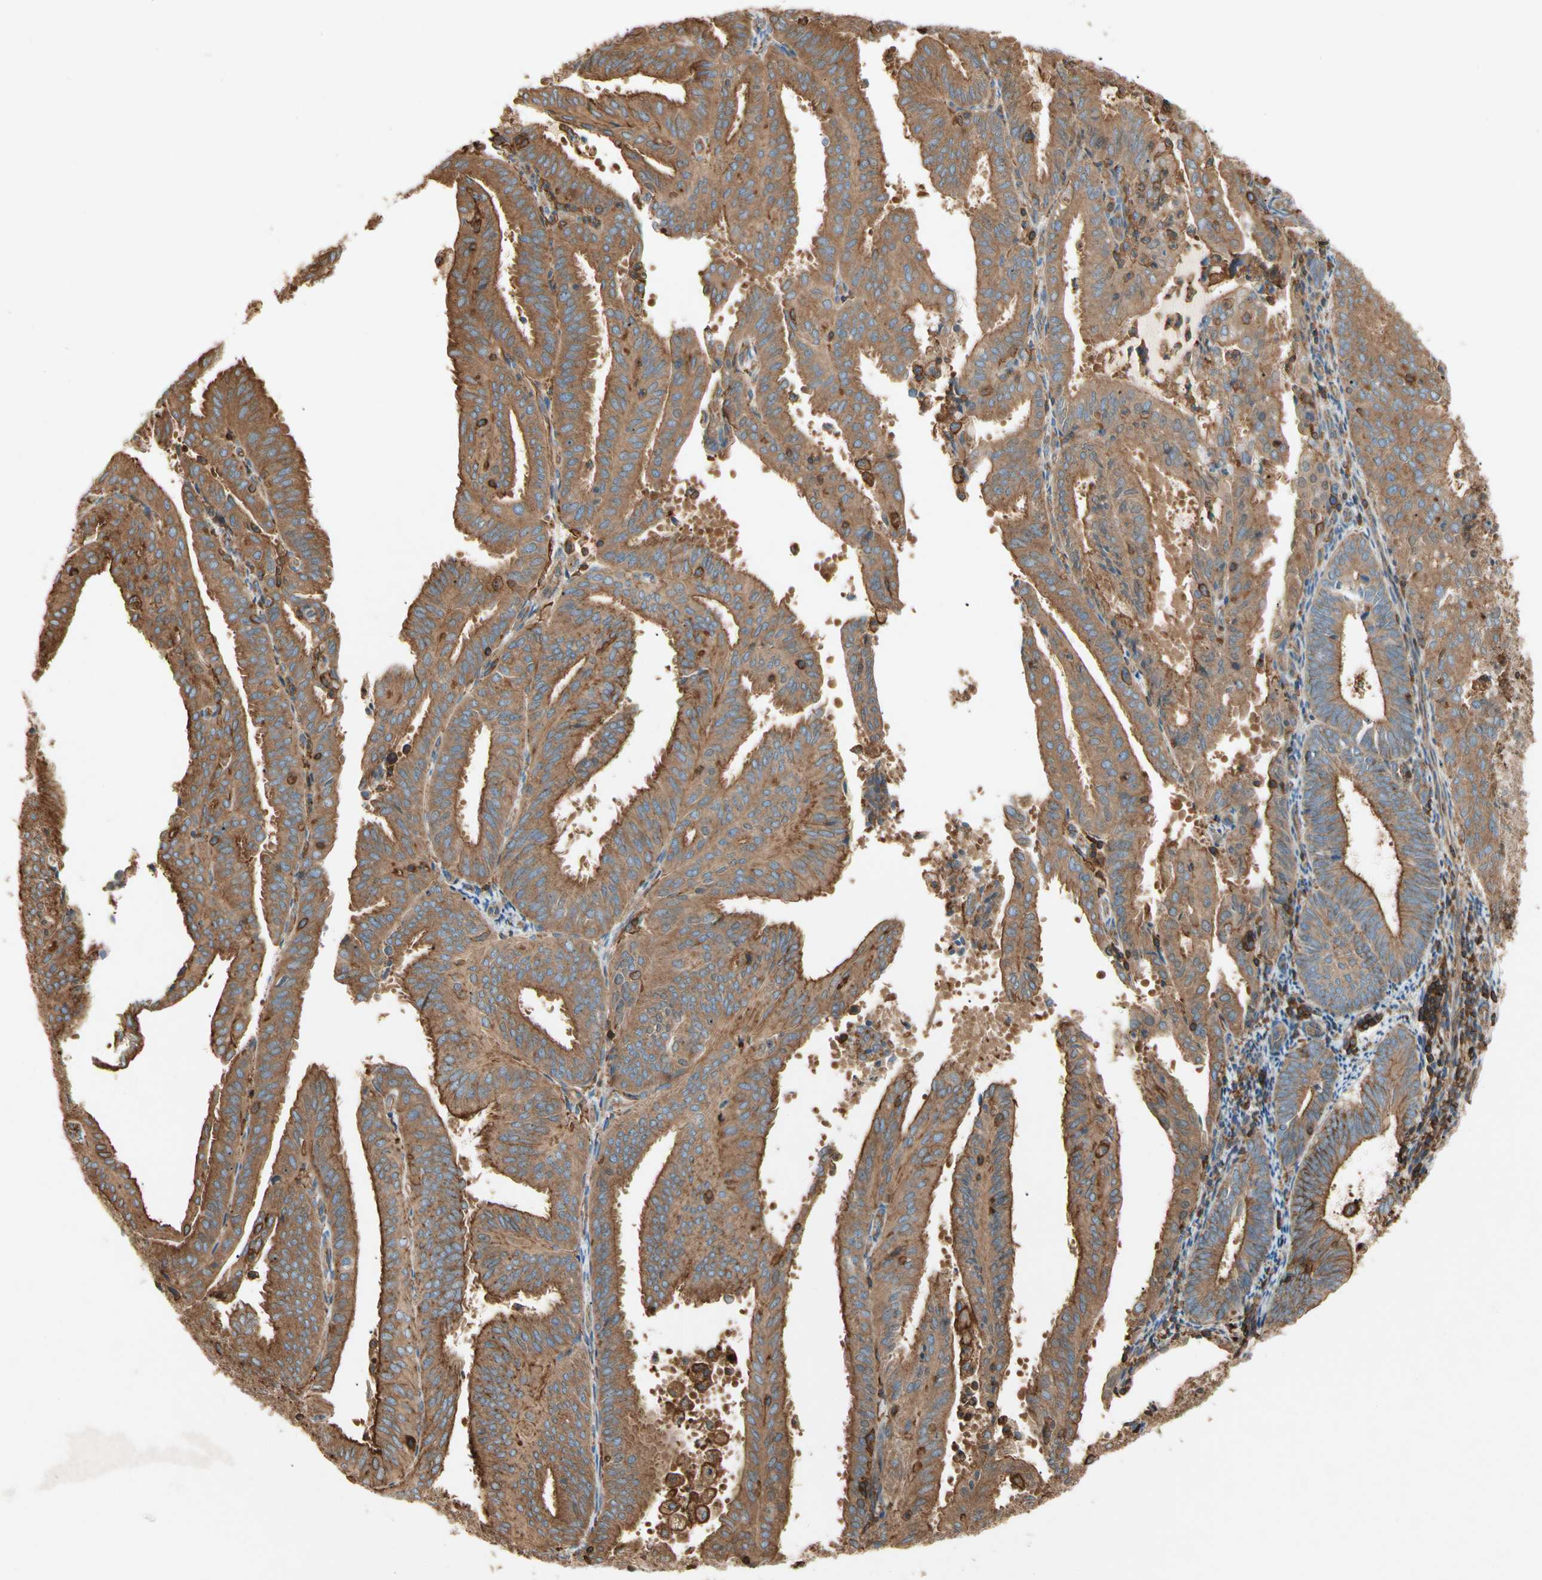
{"staining": {"intensity": "moderate", "quantity": ">75%", "location": "cytoplasmic/membranous"}, "tissue": "endometrial cancer", "cell_type": "Tumor cells", "image_type": "cancer", "snomed": [{"axis": "morphology", "description": "Adenocarcinoma, NOS"}, {"axis": "topography", "description": "Uterus"}], "caption": "A medium amount of moderate cytoplasmic/membranous positivity is present in approximately >75% of tumor cells in endometrial adenocarcinoma tissue.", "gene": "ARPC2", "patient": {"sex": "female", "age": 60}}